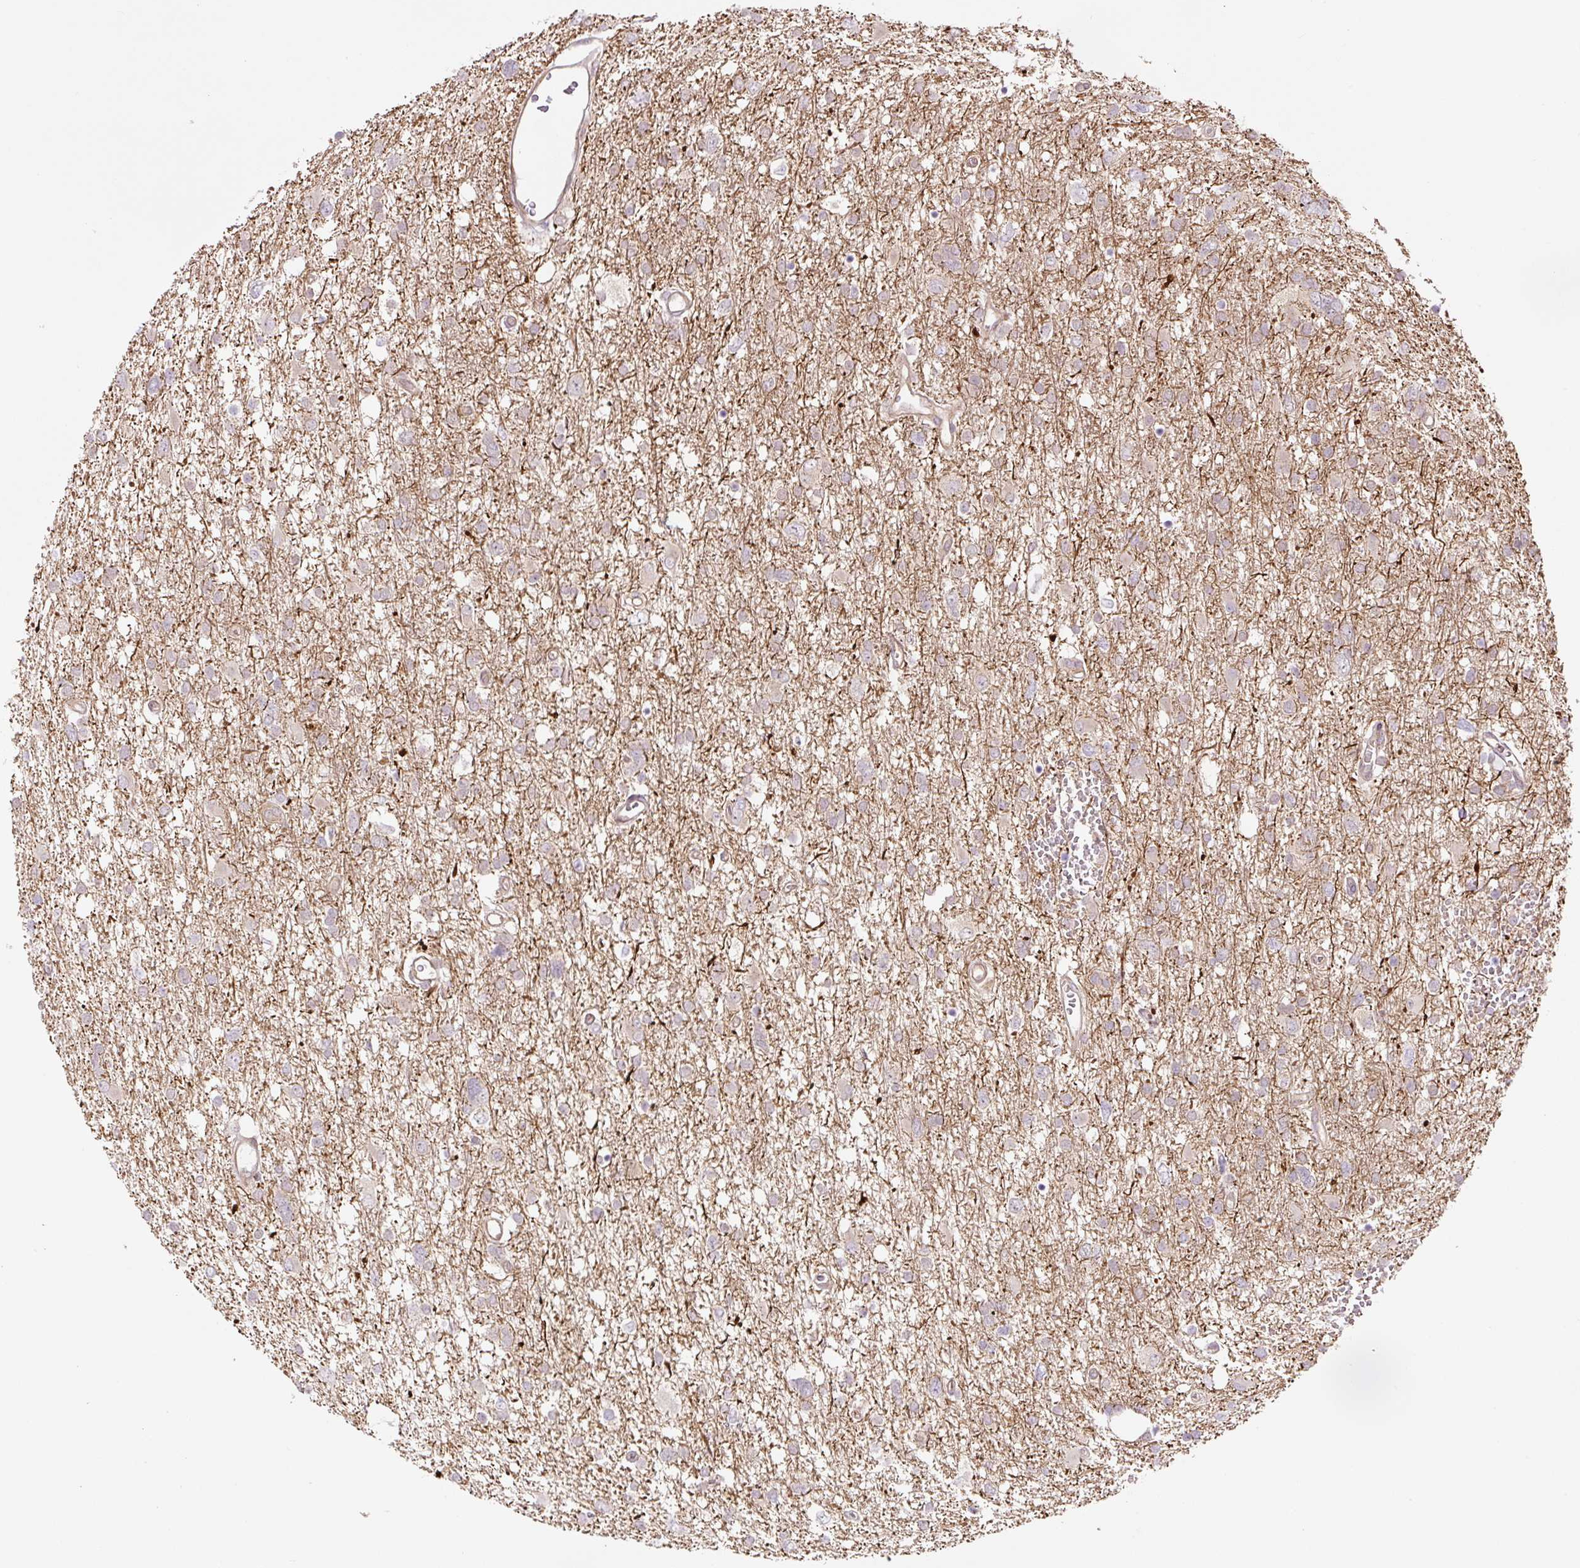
{"staining": {"intensity": "negative", "quantity": "none", "location": "none"}, "tissue": "glioma", "cell_type": "Tumor cells", "image_type": "cancer", "snomed": [{"axis": "morphology", "description": "Glioma, malignant, High grade"}, {"axis": "topography", "description": "Brain"}], "caption": "There is no significant positivity in tumor cells of glioma.", "gene": "ZSWIM7", "patient": {"sex": "male", "age": 61}}